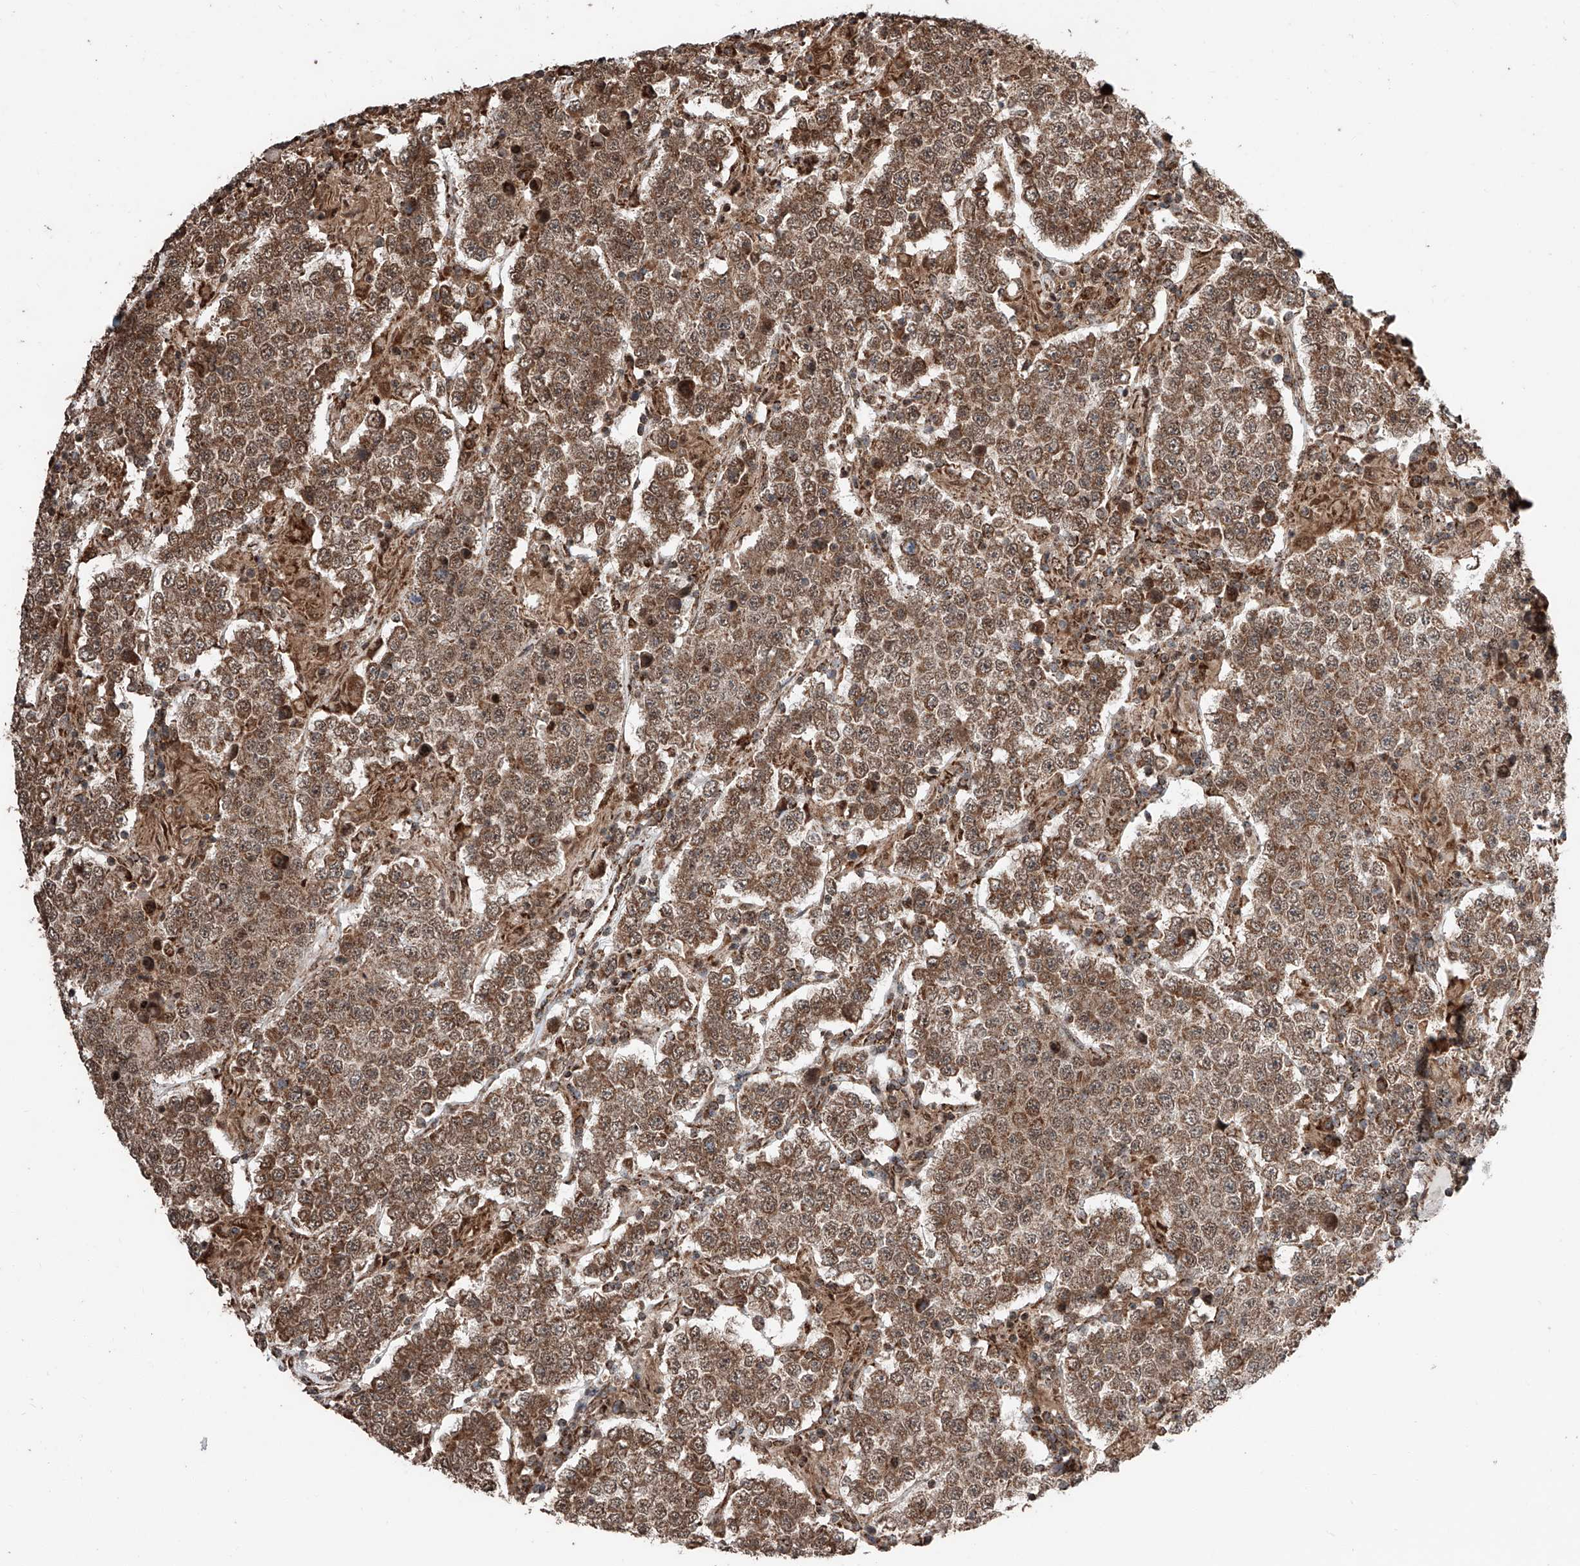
{"staining": {"intensity": "moderate", "quantity": ">75%", "location": "cytoplasmic/membranous,nuclear"}, "tissue": "testis cancer", "cell_type": "Tumor cells", "image_type": "cancer", "snomed": [{"axis": "morphology", "description": "Normal tissue, NOS"}, {"axis": "morphology", "description": "Urothelial carcinoma, High grade"}, {"axis": "morphology", "description": "Seminoma, NOS"}, {"axis": "morphology", "description": "Carcinoma, Embryonal, NOS"}, {"axis": "topography", "description": "Urinary bladder"}, {"axis": "topography", "description": "Testis"}], "caption": "An image of testis cancer stained for a protein reveals moderate cytoplasmic/membranous and nuclear brown staining in tumor cells. (DAB (3,3'-diaminobenzidine) IHC, brown staining for protein, blue staining for nuclei).", "gene": "ZNF445", "patient": {"sex": "male", "age": 41}}